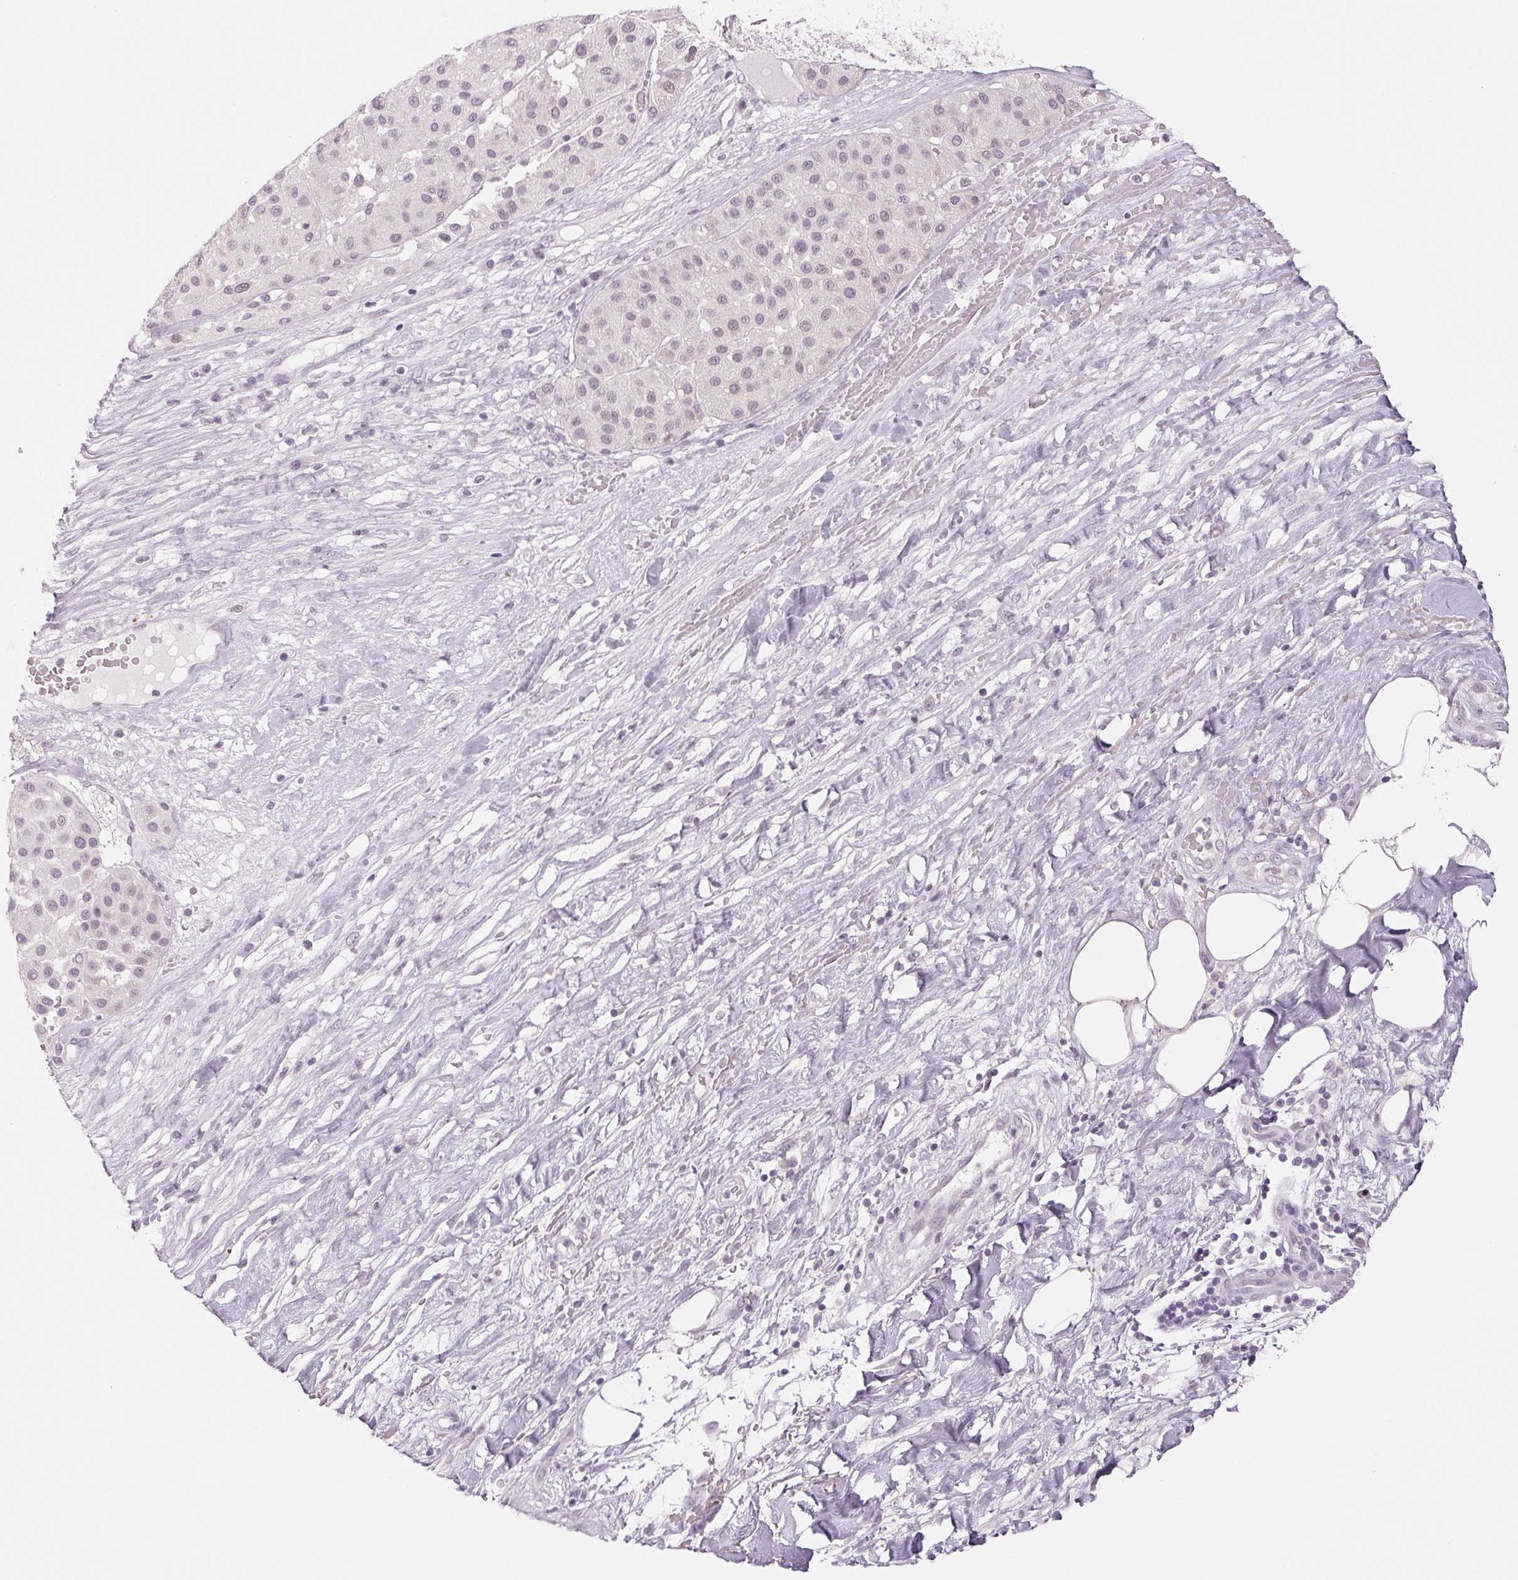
{"staining": {"intensity": "negative", "quantity": "none", "location": "none"}, "tissue": "melanoma", "cell_type": "Tumor cells", "image_type": "cancer", "snomed": [{"axis": "morphology", "description": "Malignant melanoma, Metastatic site"}, {"axis": "topography", "description": "Smooth muscle"}], "caption": "This histopathology image is of malignant melanoma (metastatic site) stained with immunohistochemistry to label a protein in brown with the nuclei are counter-stained blue. There is no positivity in tumor cells.", "gene": "EHHADH", "patient": {"sex": "male", "age": 41}}